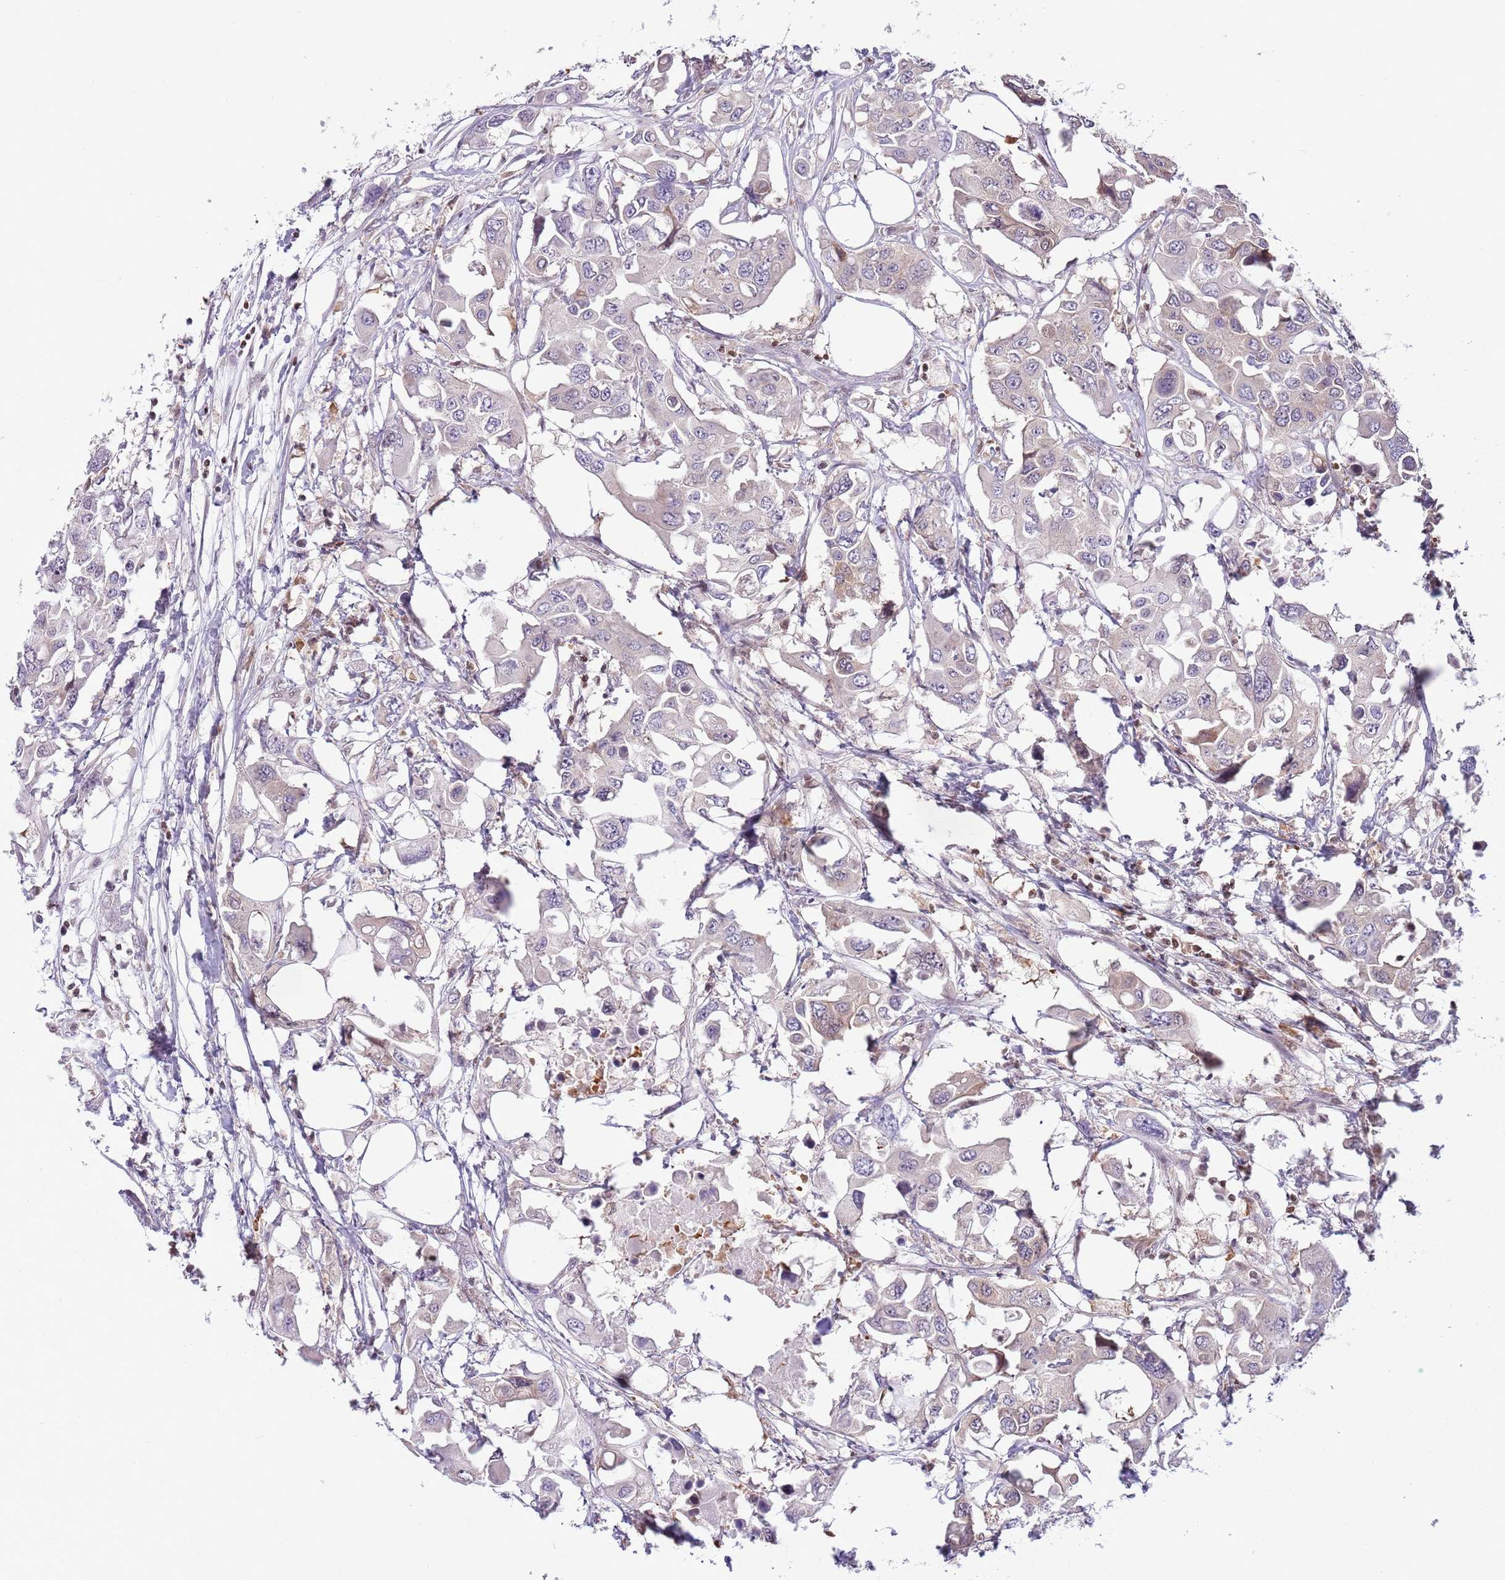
{"staining": {"intensity": "negative", "quantity": "none", "location": "none"}, "tissue": "colorectal cancer", "cell_type": "Tumor cells", "image_type": "cancer", "snomed": [{"axis": "morphology", "description": "Adenocarcinoma, NOS"}, {"axis": "topography", "description": "Colon"}], "caption": "This photomicrograph is of colorectal adenocarcinoma stained with IHC to label a protein in brown with the nuclei are counter-stained blue. There is no expression in tumor cells.", "gene": "SELENOH", "patient": {"sex": "male", "age": 77}}